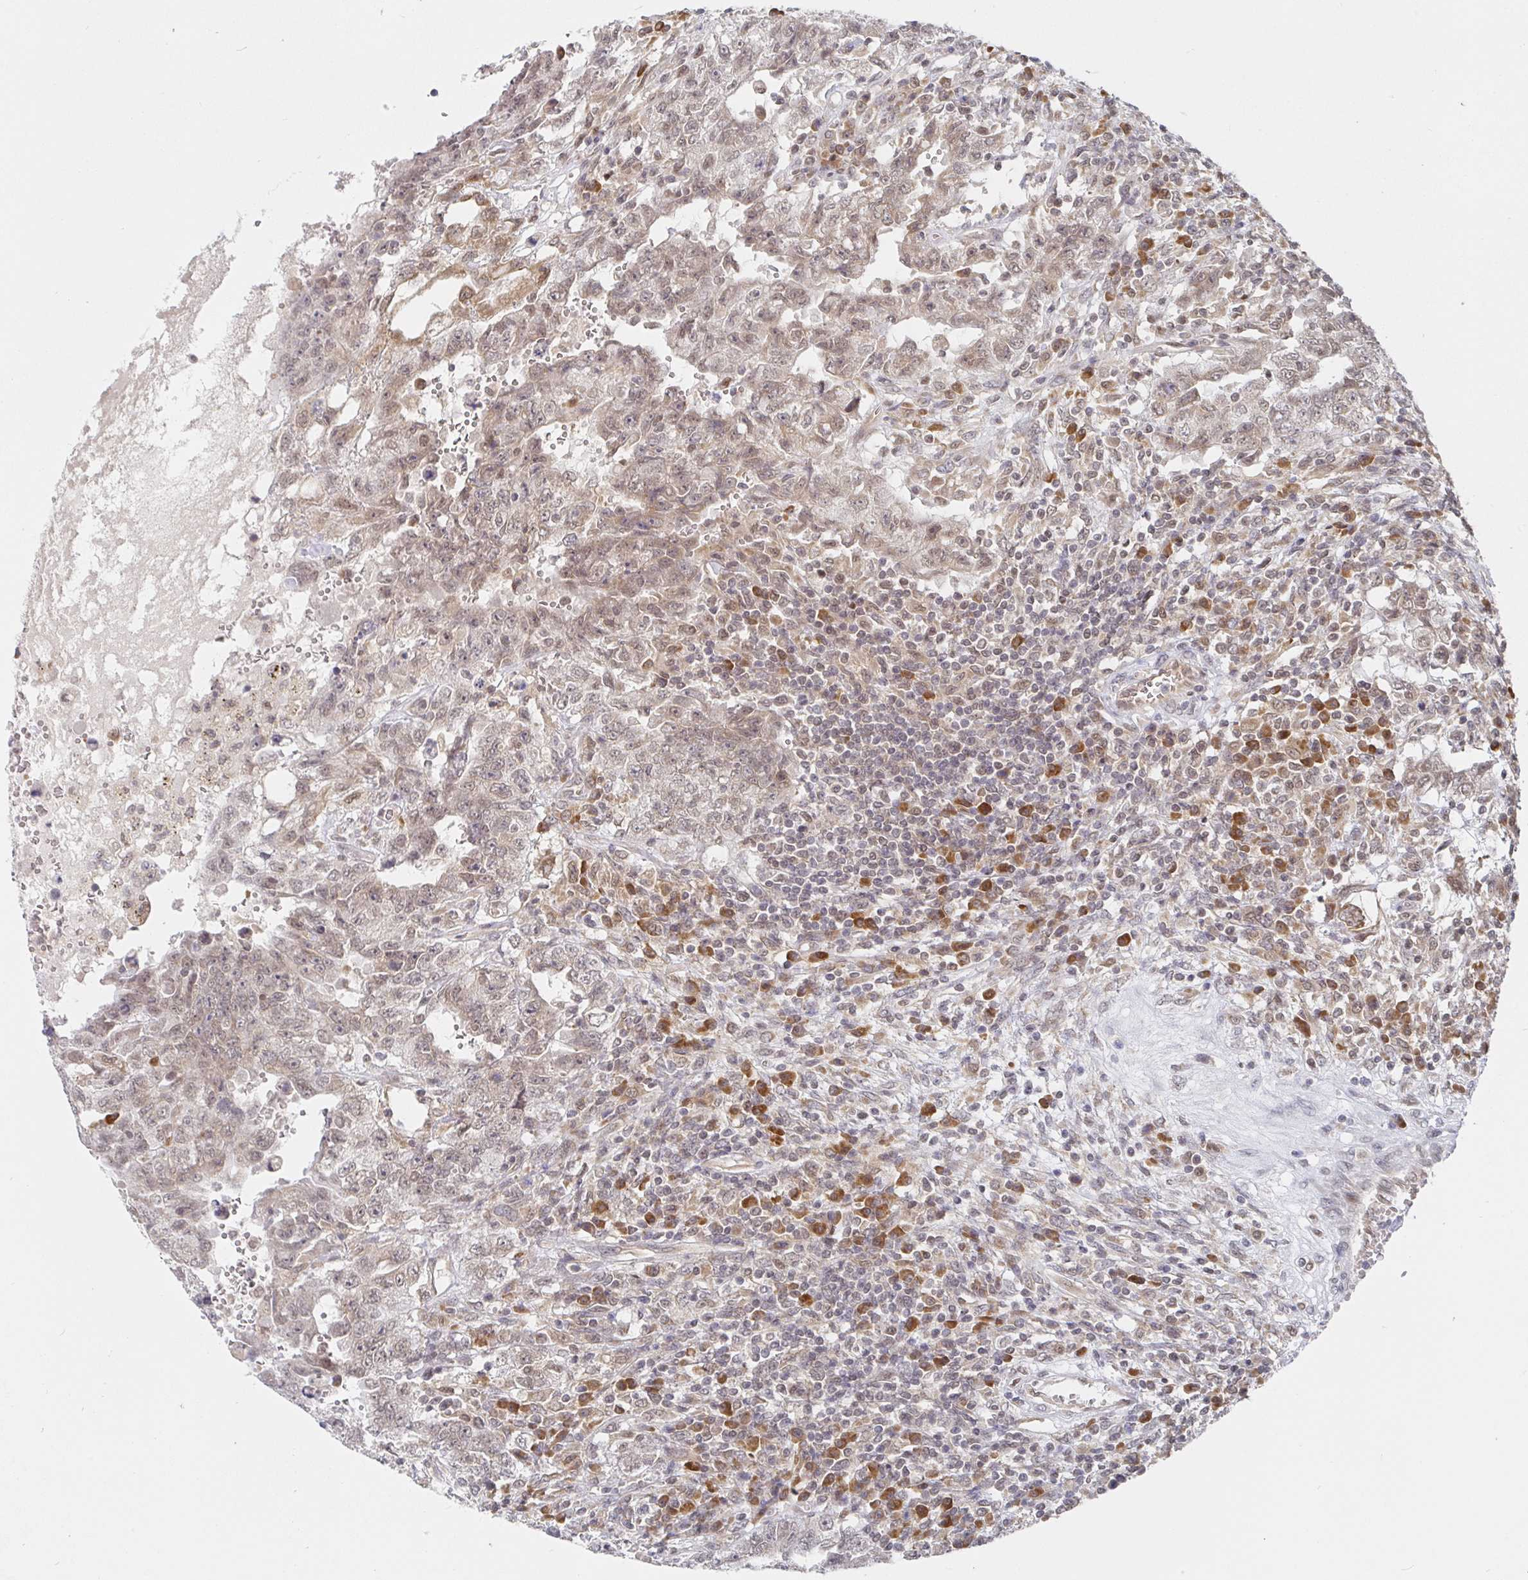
{"staining": {"intensity": "weak", "quantity": "25%-75%", "location": "cytoplasmic/membranous,nuclear"}, "tissue": "testis cancer", "cell_type": "Tumor cells", "image_type": "cancer", "snomed": [{"axis": "morphology", "description": "Carcinoma, Embryonal, NOS"}, {"axis": "topography", "description": "Testis"}], "caption": "Weak cytoplasmic/membranous and nuclear protein expression is present in about 25%-75% of tumor cells in testis cancer.", "gene": "ALG1", "patient": {"sex": "male", "age": 26}}